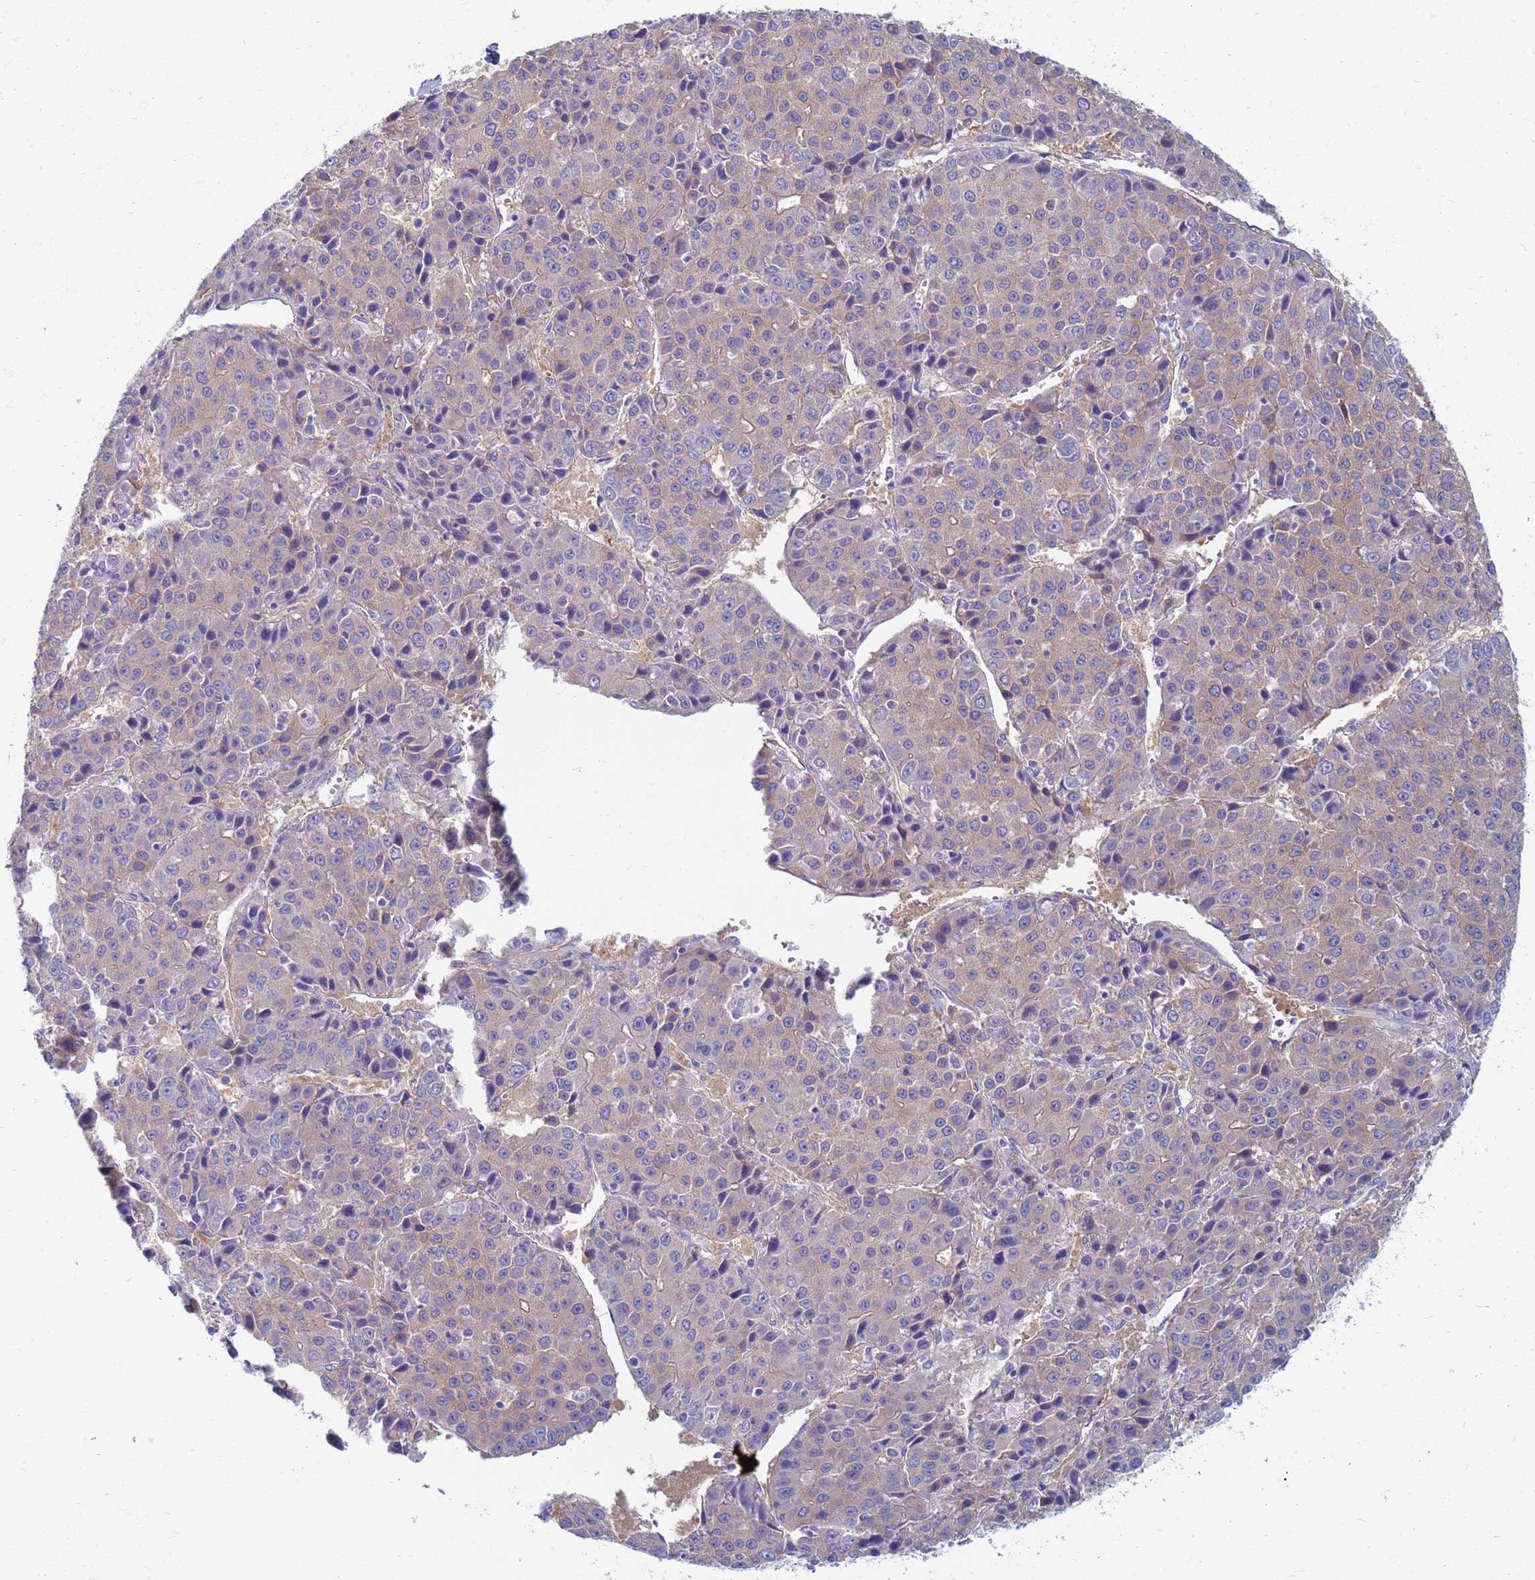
{"staining": {"intensity": "weak", "quantity": "<25%", "location": "cytoplasmic/membranous"}, "tissue": "liver cancer", "cell_type": "Tumor cells", "image_type": "cancer", "snomed": [{"axis": "morphology", "description": "Carcinoma, Hepatocellular, NOS"}, {"axis": "topography", "description": "Liver"}], "caption": "Human hepatocellular carcinoma (liver) stained for a protein using immunohistochemistry exhibits no expression in tumor cells.", "gene": "EEA1", "patient": {"sex": "male", "age": 55}}